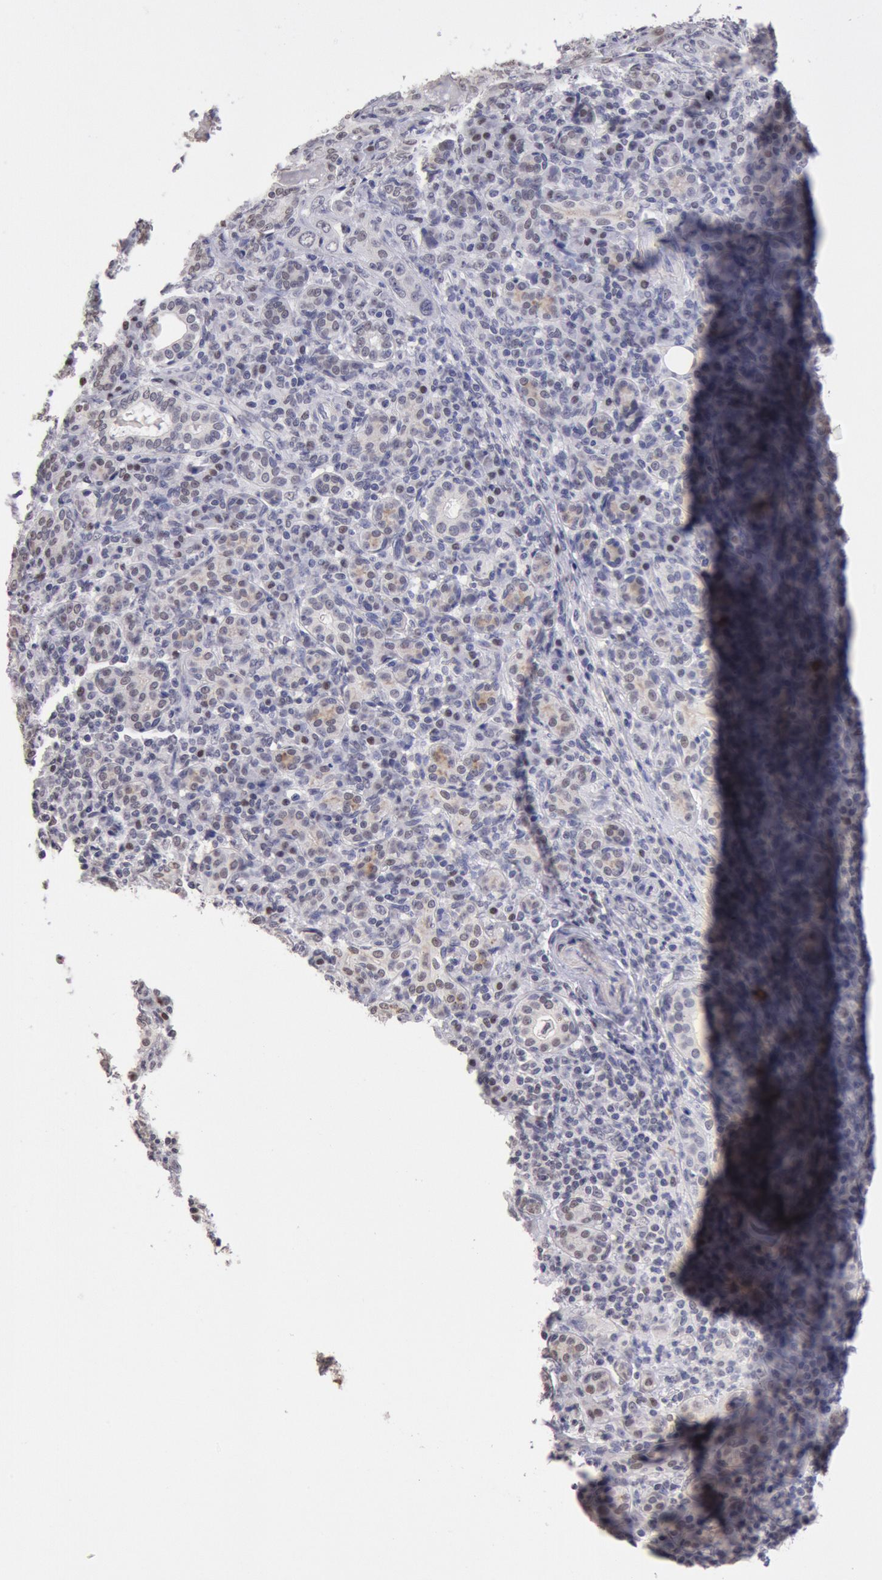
{"staining": {"intensity": "weak", "quantity": "25%-75%", "location": "cytoplasmic/membranous"}, "tissue": "skin cancer", "cell_type": "Tumor cells", "image_type": "cancer", "snomed": [{"axis": "morphology", "description": "Squamous cell carcinoma, NOS"}, {"axis": "topography", "description": "Skin"}], "caption": "Immunohistochemical staining of human skin squamous cell carcinoma displays low levels of weak cytoplasmic/membranous protein positivity in approximately 25%-75% of tumor cells.", "gene": "MYH7", "patient": {"sex": "male", "age": 84}}